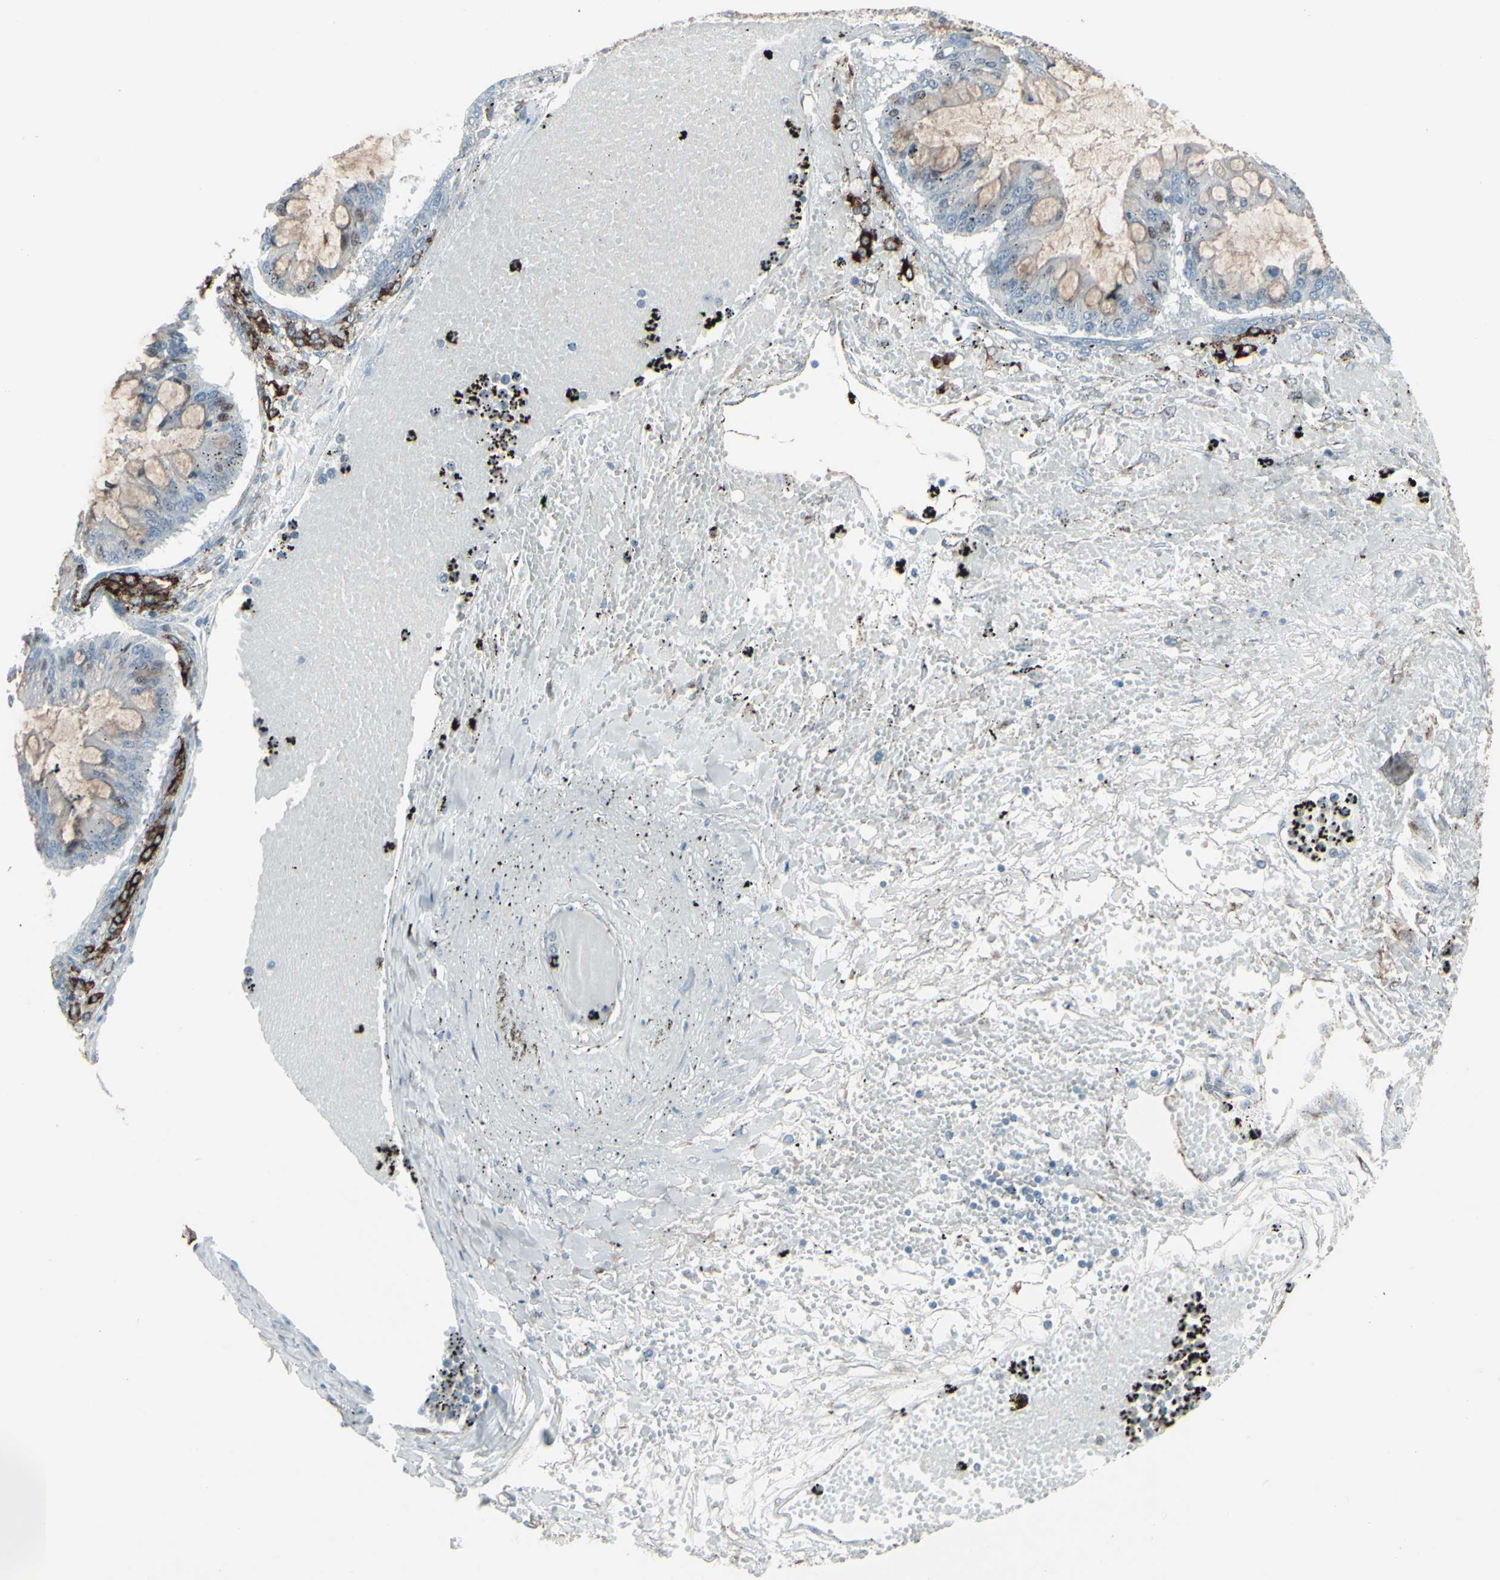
{"staining": {"intensity": "weak", "quantity": "<25%", "location": "cytoplasmic/membranous"}, "tissue": "ovarian cancer", "cell_type": "Tumor cells", "image_type": "cancer", "snomed": [{"axis": "morphology", "description": "Cystadenocarcinoma, mucinous, NOS"}, {"axis": "topography", "description": "Ovary"}], "caption": "Micrograph shows no significant protein expression in tumor cells of ovarian cancer.", "gene": "GJA1", "patient": {"sex": "female", "age": 73}}